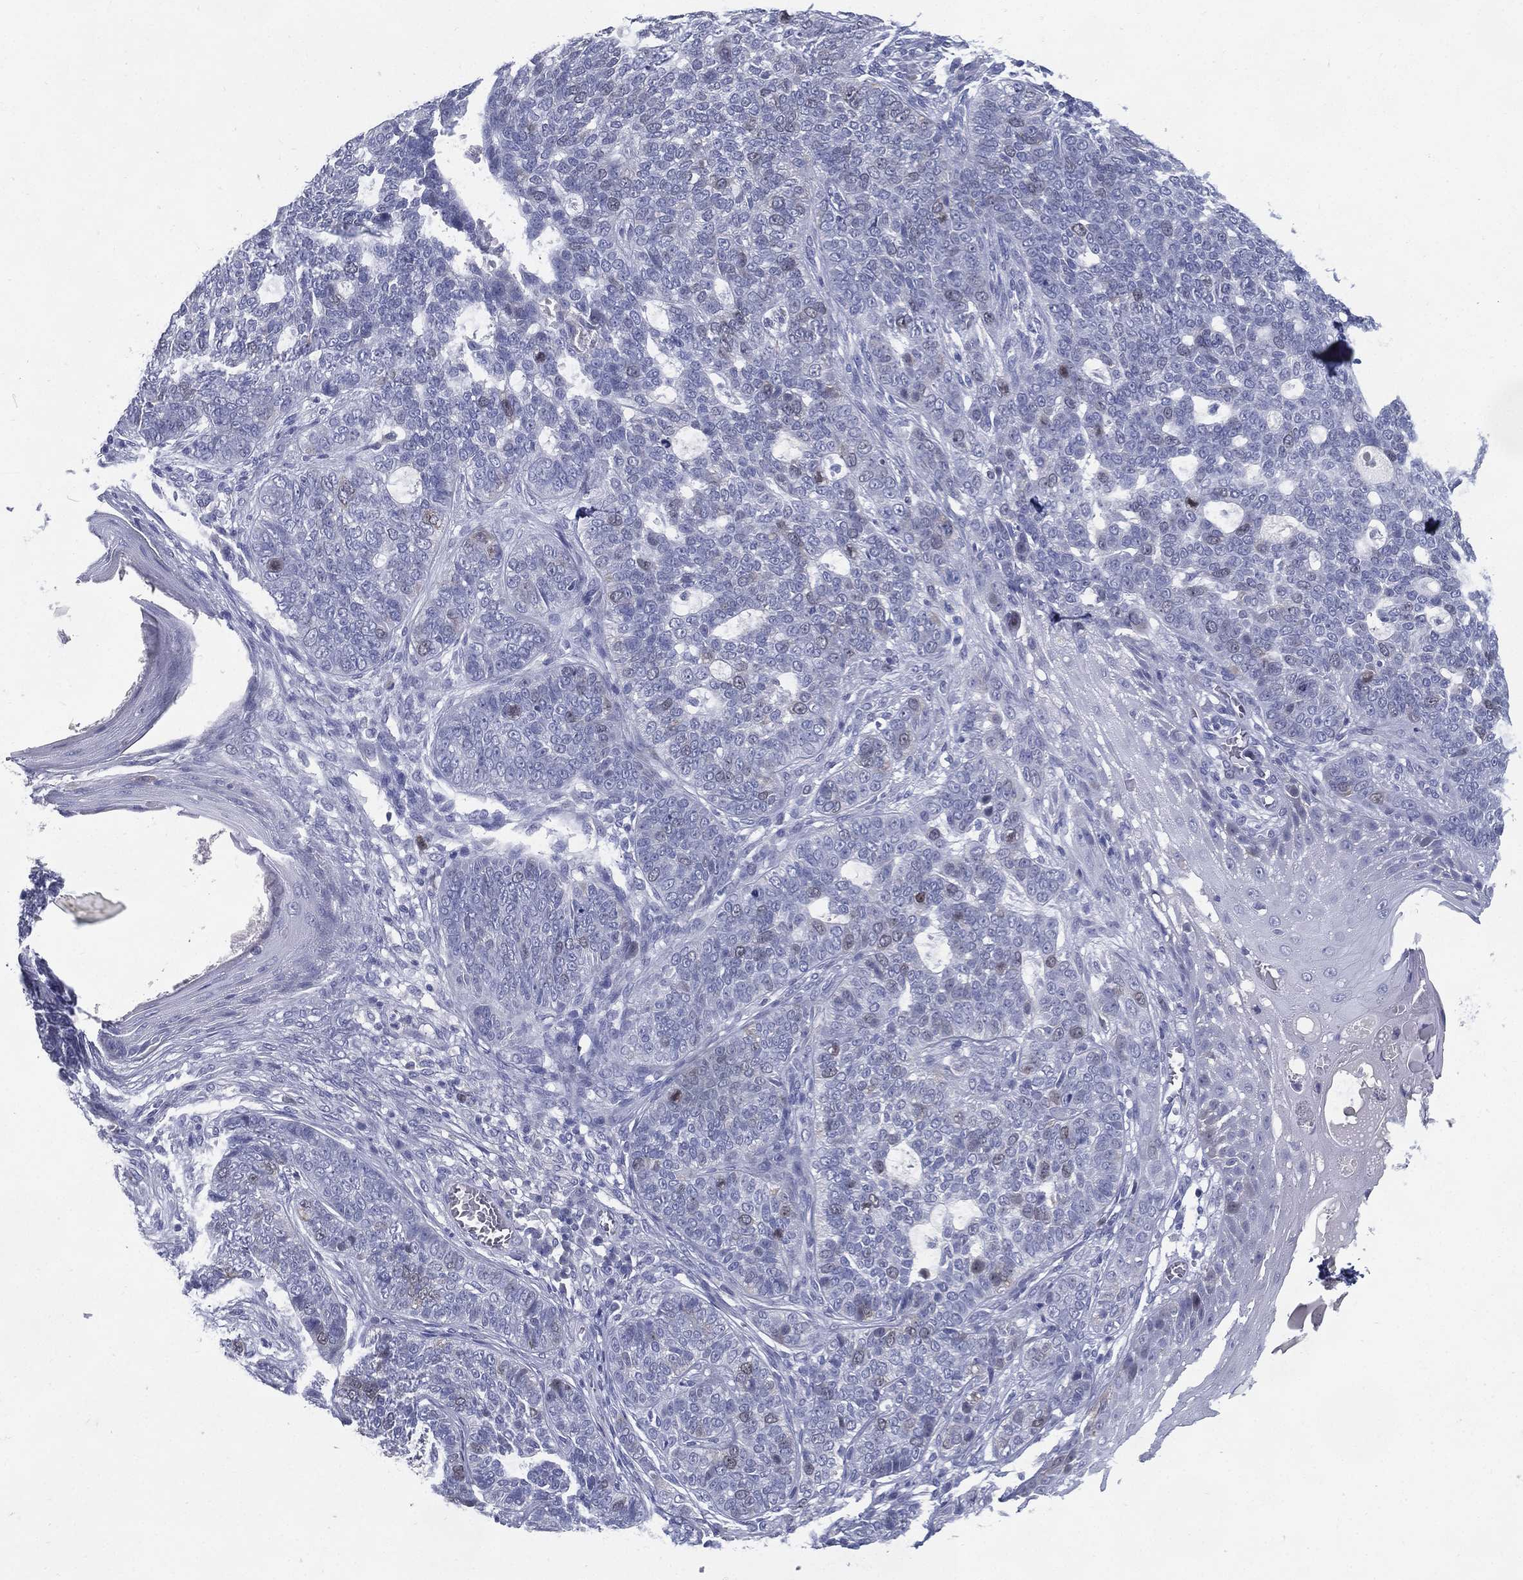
{"staining": {"intensity": "negative", "quantity": "none", "location": "none"}, "tissue": "skin cancer", "cell_type": "Tumor cells", "image_type": "cancer", "snomed": [{"axis": "morphology", "description": "Basal cell carcinoma"}, {"axis": "topography", "description": "Skin"}], "caption": "The micrograph shows no staining of tumor cells in skin basal cell carcinoma.", "gene": "KIF2C", "patient": {"sex": "female", "age": 69}}